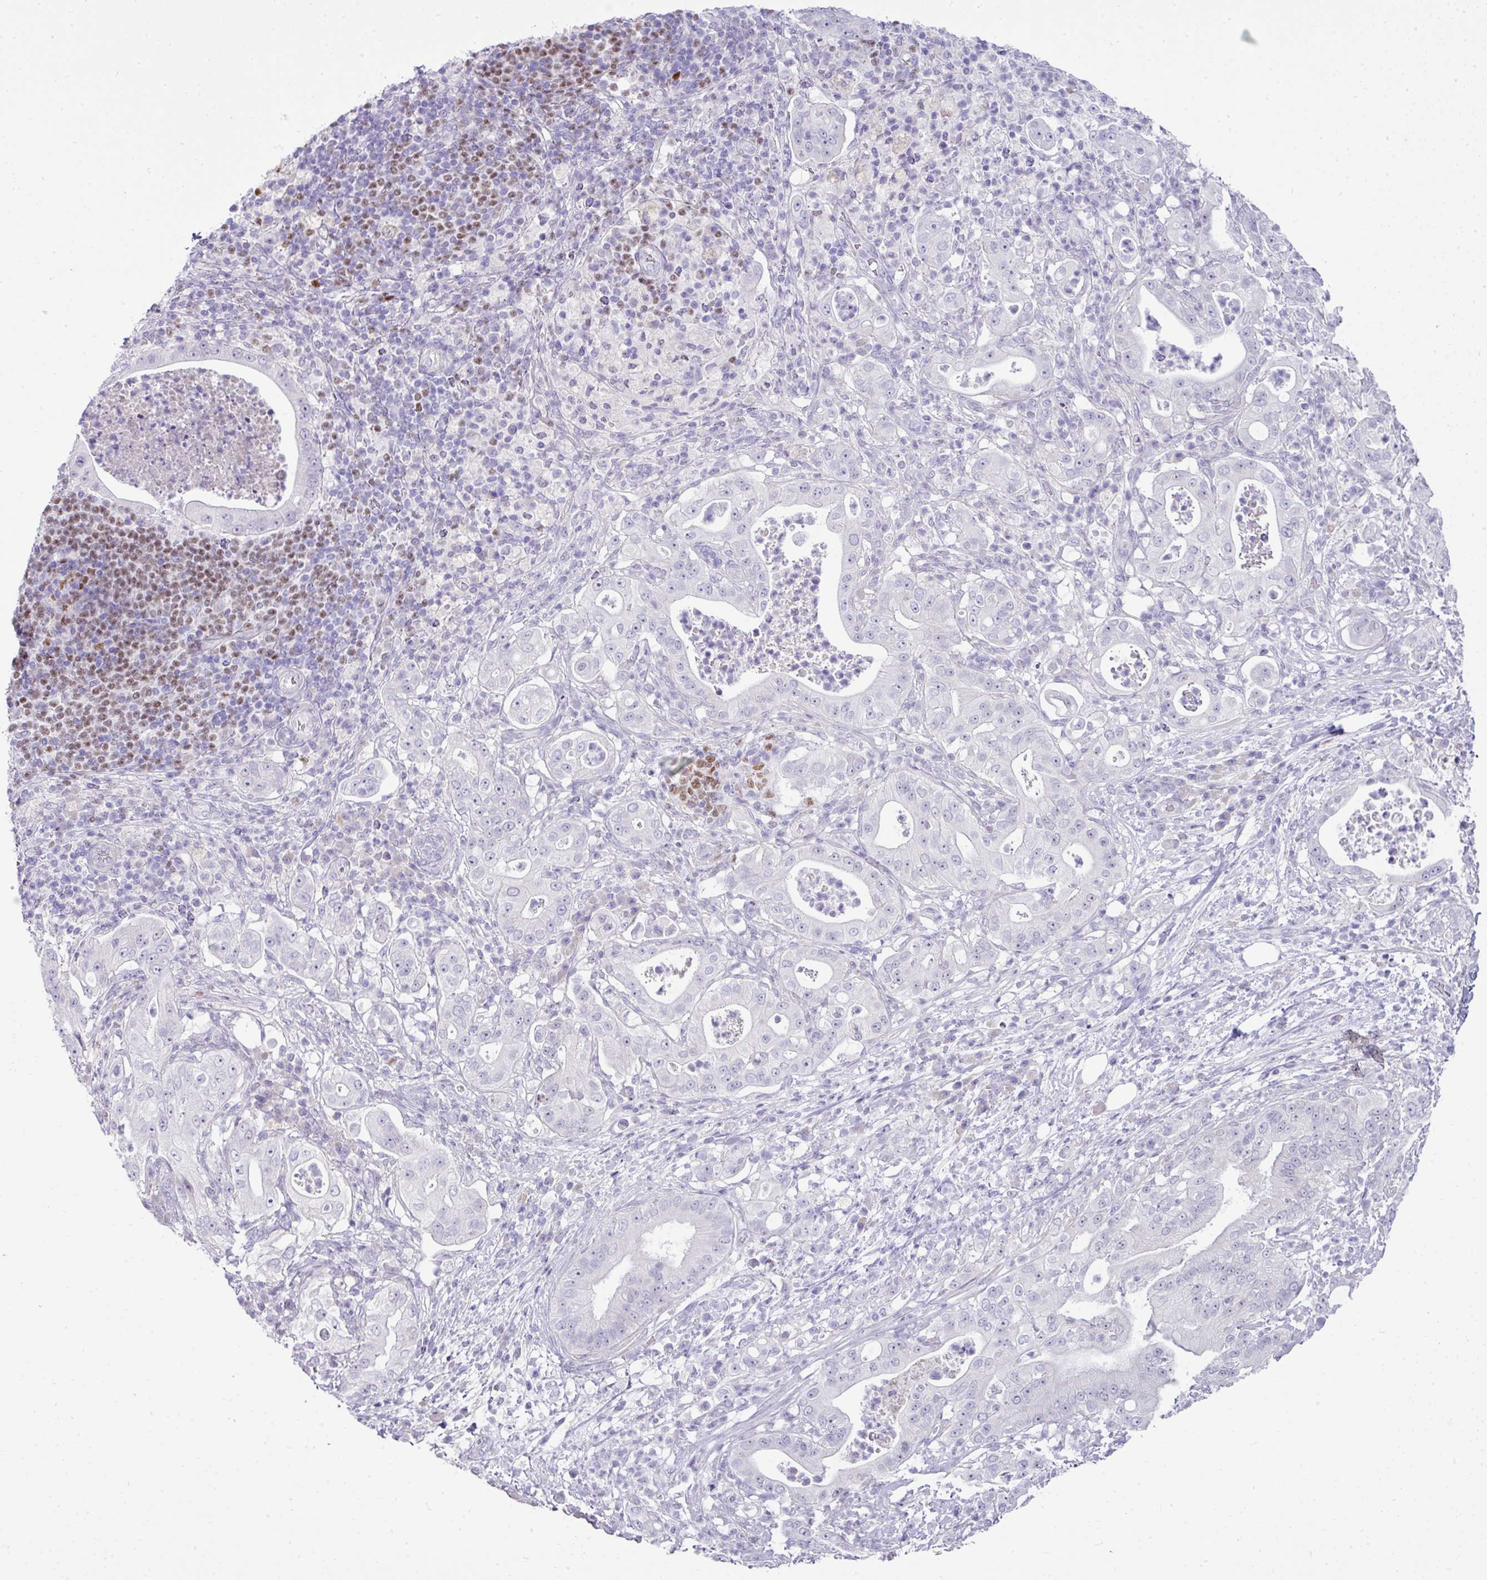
{"staining": {"intensity": "negative", "quantity": "none", "location": "none"}, "tissue": "pancreatic cancer", "cell_type": "Tumor cells", "image_type": "cancer", "snomed": [{"axis": "morphology", "description": "Adenocarcinoma, NOS"}, {"axis": "topography", "description": "Pancreas"}], "caption": "Tumor cells are negative for brown protein staining in pancreatic cancer. (DAB (3,3'-diaminobenzidine) immunohistochemistry (IHC) visualized using brightfield microscopy, high magnification).", "gene": "BCL11A", "patient": {"sex": "male", "age": 71}}